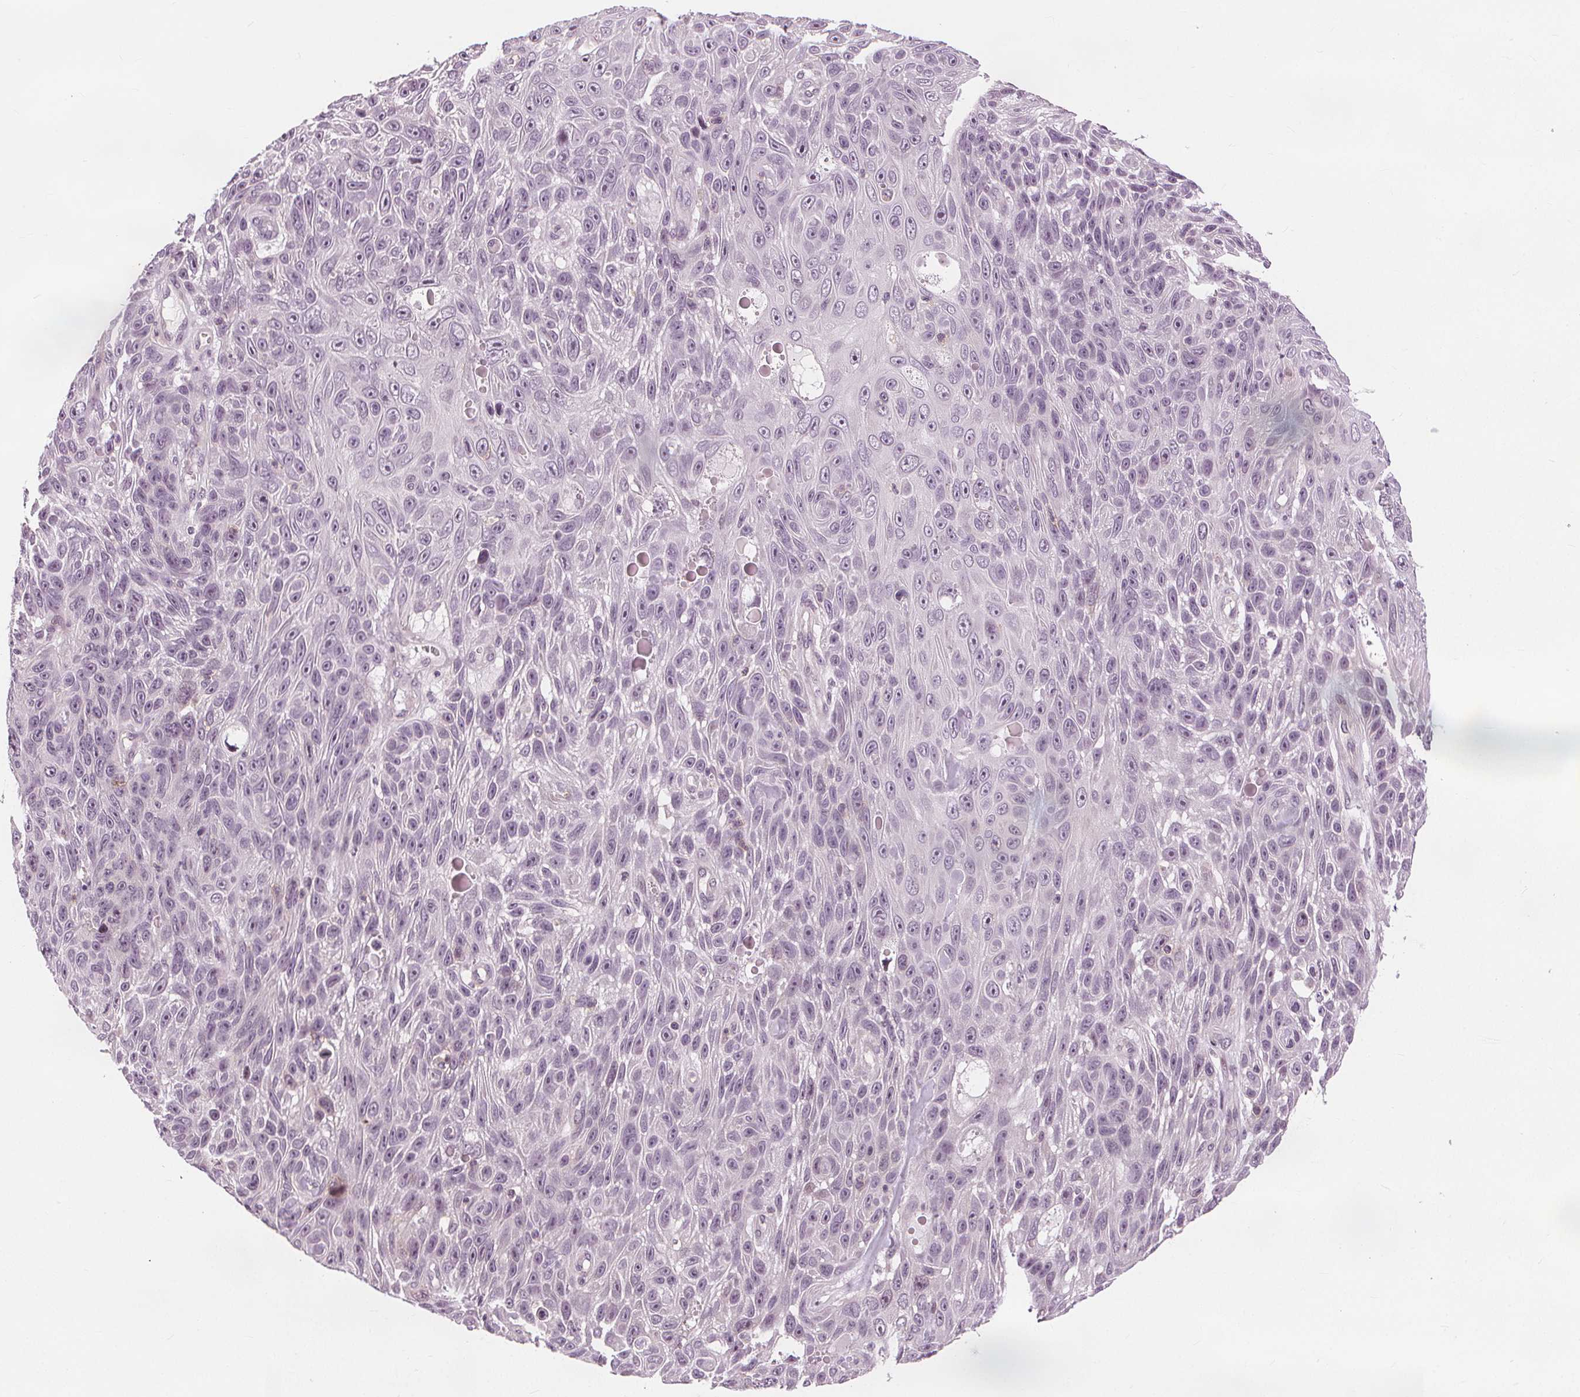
{"staining": {"intensity": "negative", "quantity": "none", "location": "none"}, "tissue": "skin cancer", "cell_type": "Tumor cells", "image_type": "cancer", "snomed": [{"axis": "morphology", "description": "Squamous cell carcinoma, NOS"}, {"axis": "topography", "description": "Skin"}], "caption": "There is no significant expression in tumor cells of squamous cell carcinoma (skin).", "gene": "SLC34A1", "patient": {"sex": "male", "age": 82}}